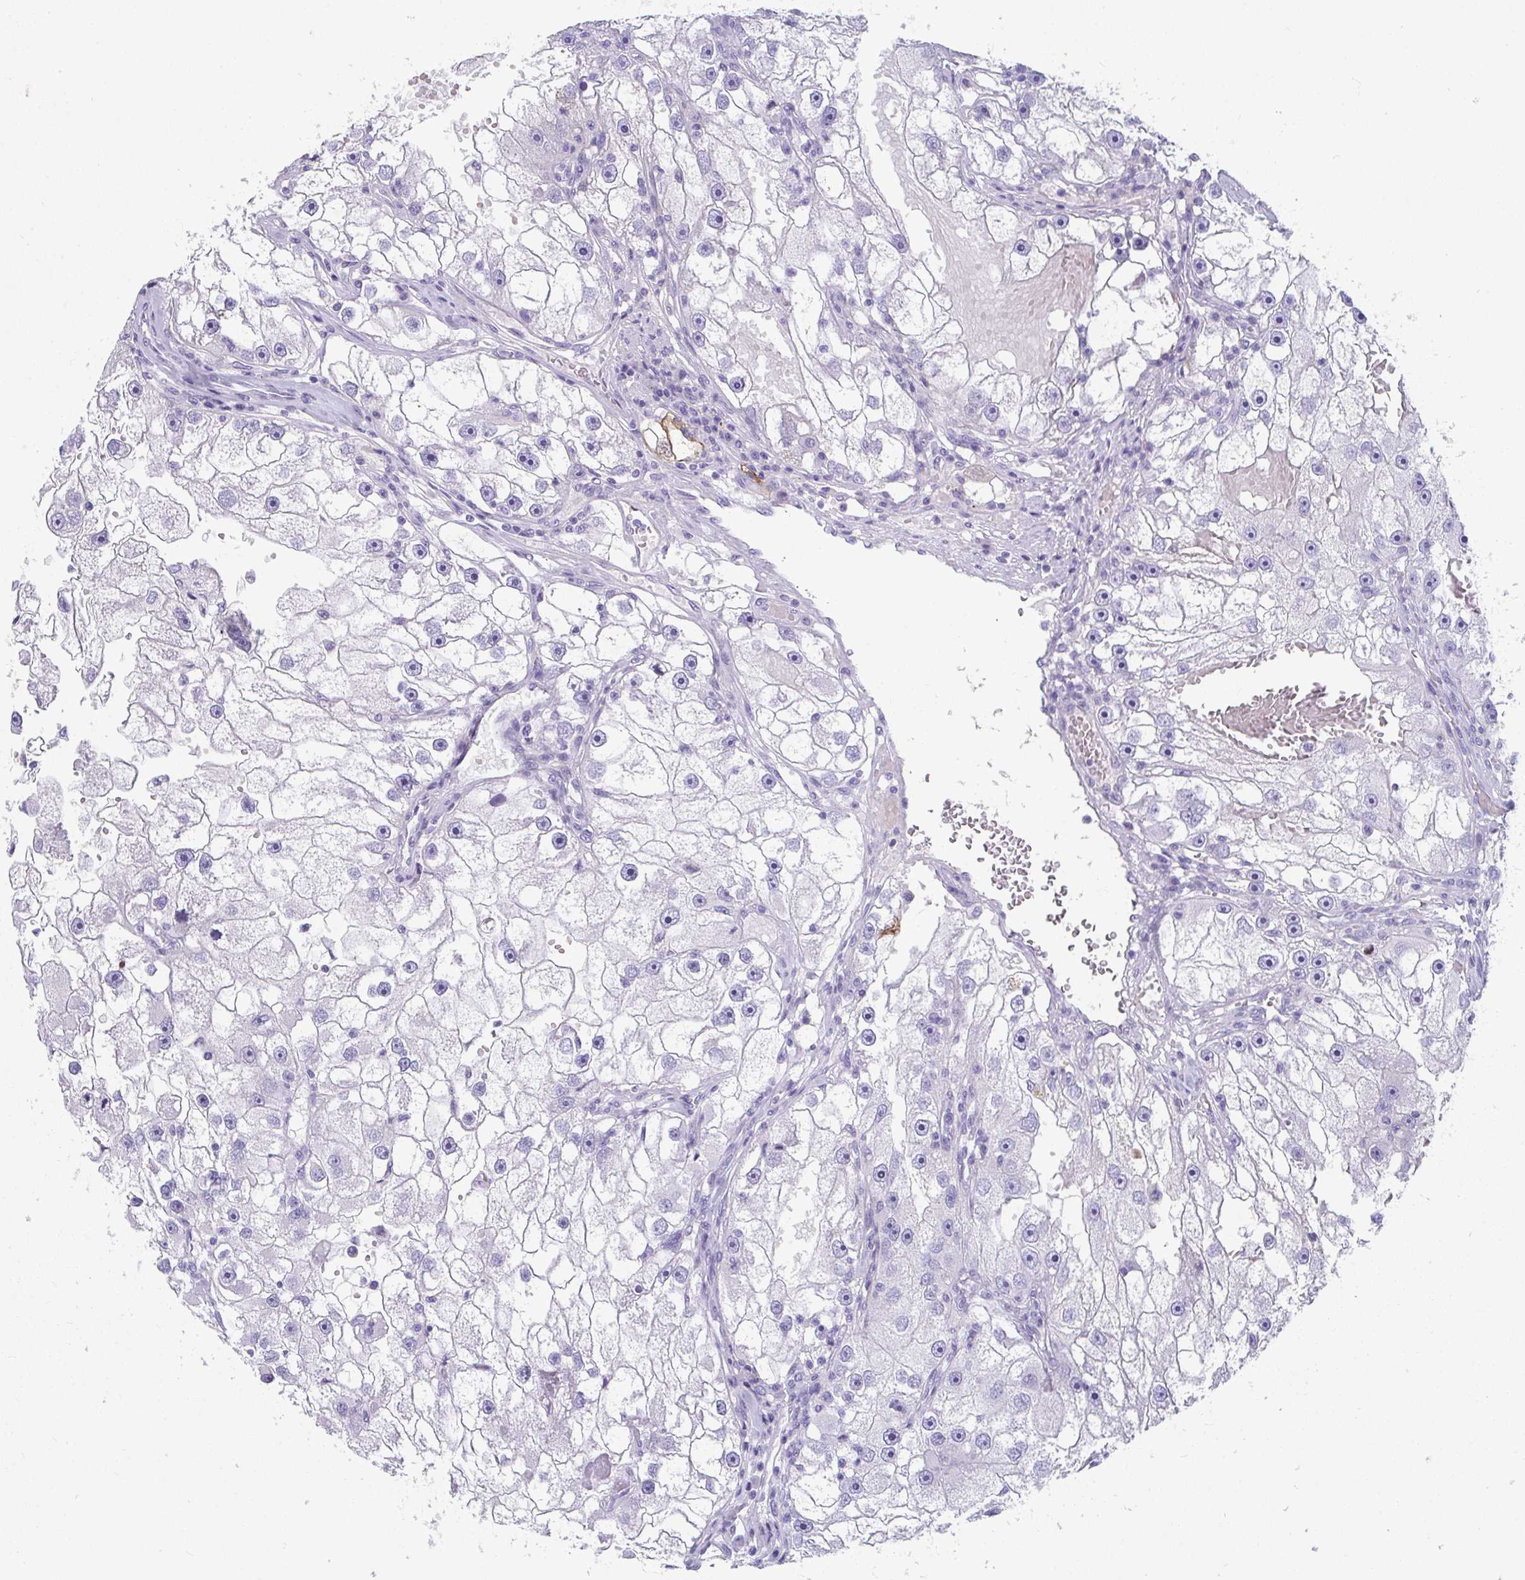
{"staining": {"intensity": "negative", "quantity": "none", "location": "none"}, "tissue": "renal cancer", "cell_type": "Tumor cells", "image_type": "cancer", "snomed": [{"axis": "morphology", "description": "Adenocarcinoma, NOS"}, {"axis": "topography", "description": "Kidney"}], "caption": "Renal cancer (adenocarcinoma) was stained to show a protein in brown. There is no significant expression in tumor cells. (Immunohistochemistry (ihc), brightfield microscopy, high magnification).", "gene": "TTC30B", "patient": {"sex": "male", "age": 63}}